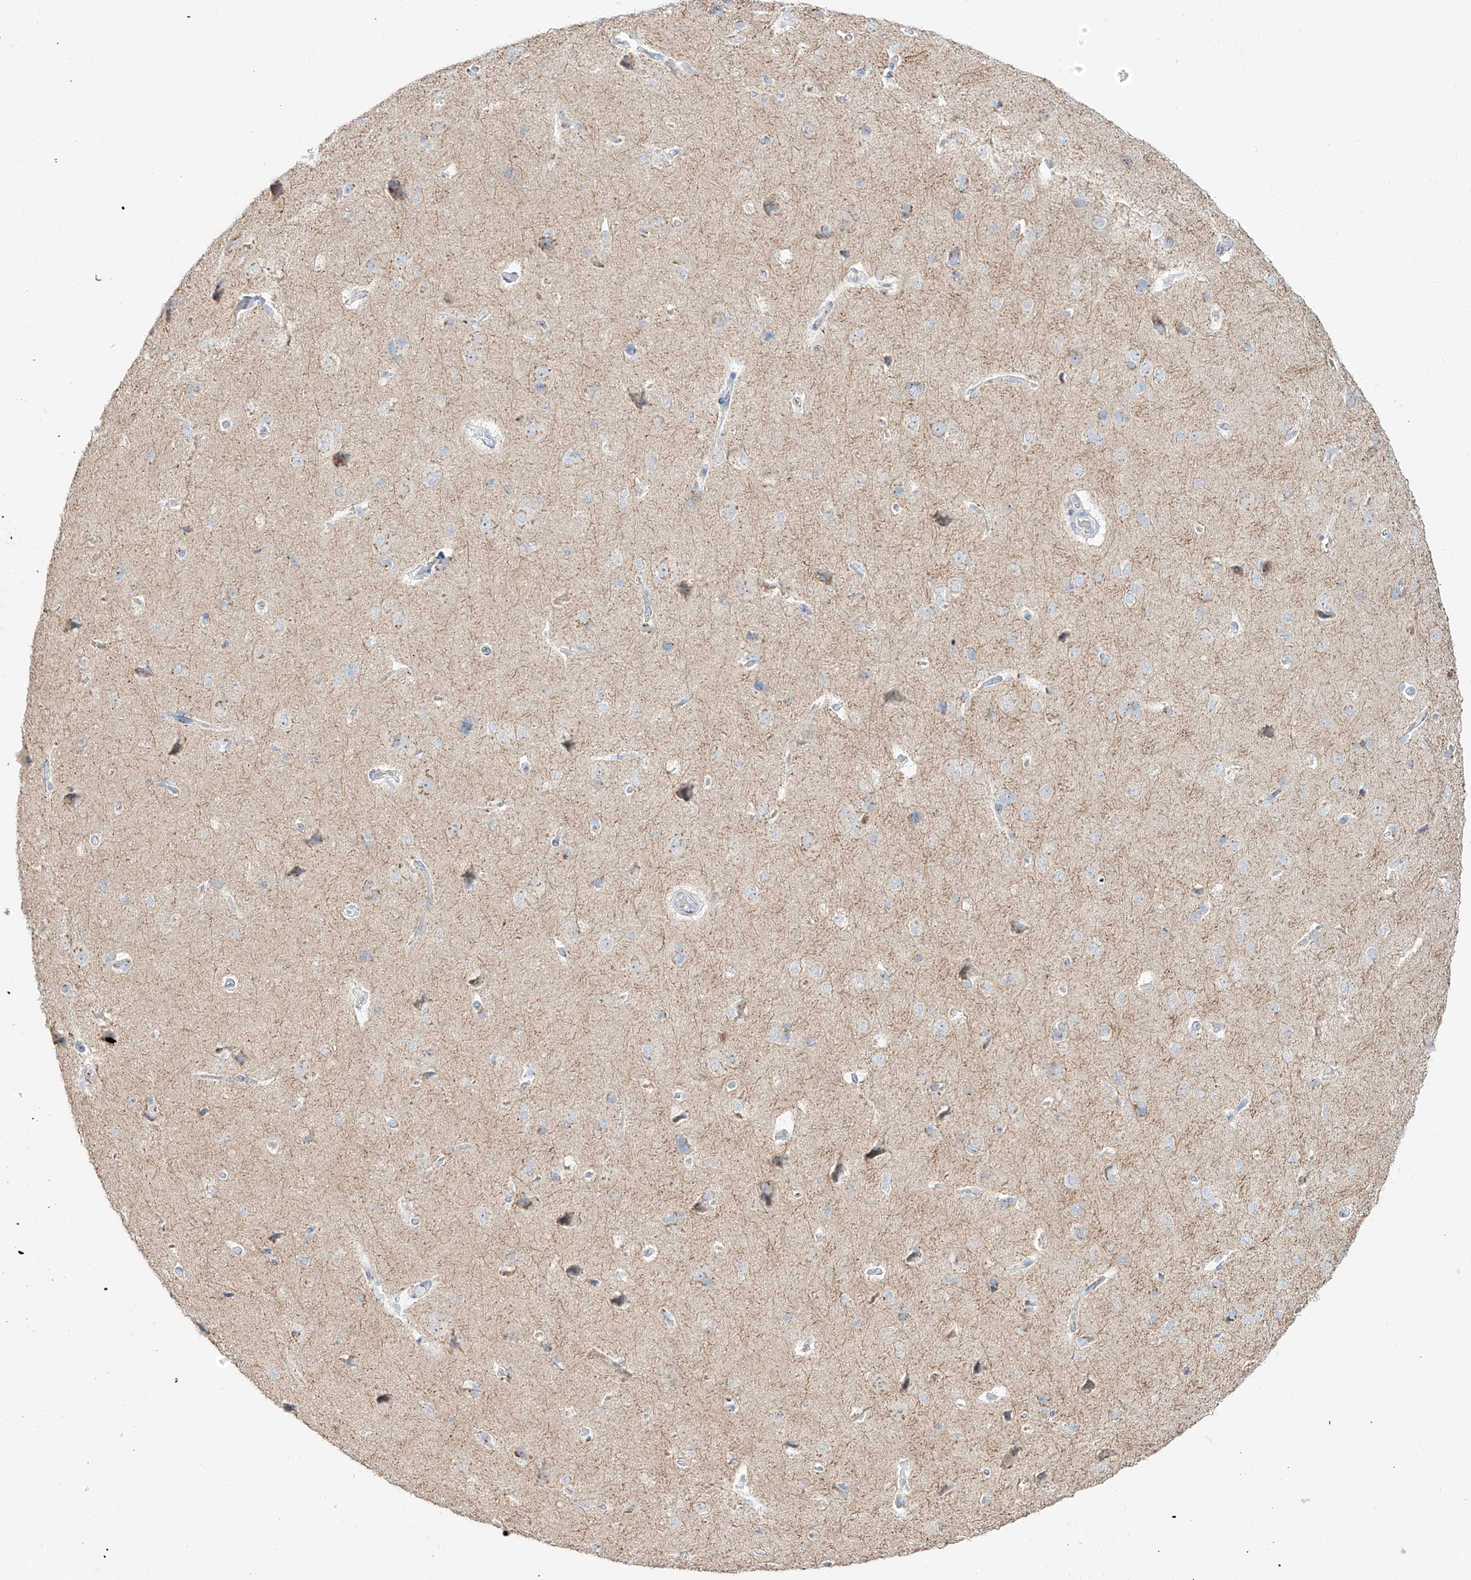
{"staining": {"intensity": "negative", "quantity": "none", "location": "none"}, "tissue": "cerebral cortex", "cell_type": "Endothelial cells", "image_type": "normal", "snomed": [{"axis": "morphology", "description": "Normal tissue, NOS"}, {"axis": "topography", "description": "Cerebral cortex"}], "caption": "Endothelial cells show no significant expression in benign cerebral cortex. The staining was performed using DAB (3,3'-diaminobenzidine) to visualize the protein expression in brown, while the nuclei were stained in blue with hematoxylin (Magnification: 20x).", "gene": "BSDC1", "patient": {"sex": "male", "age": 62}}